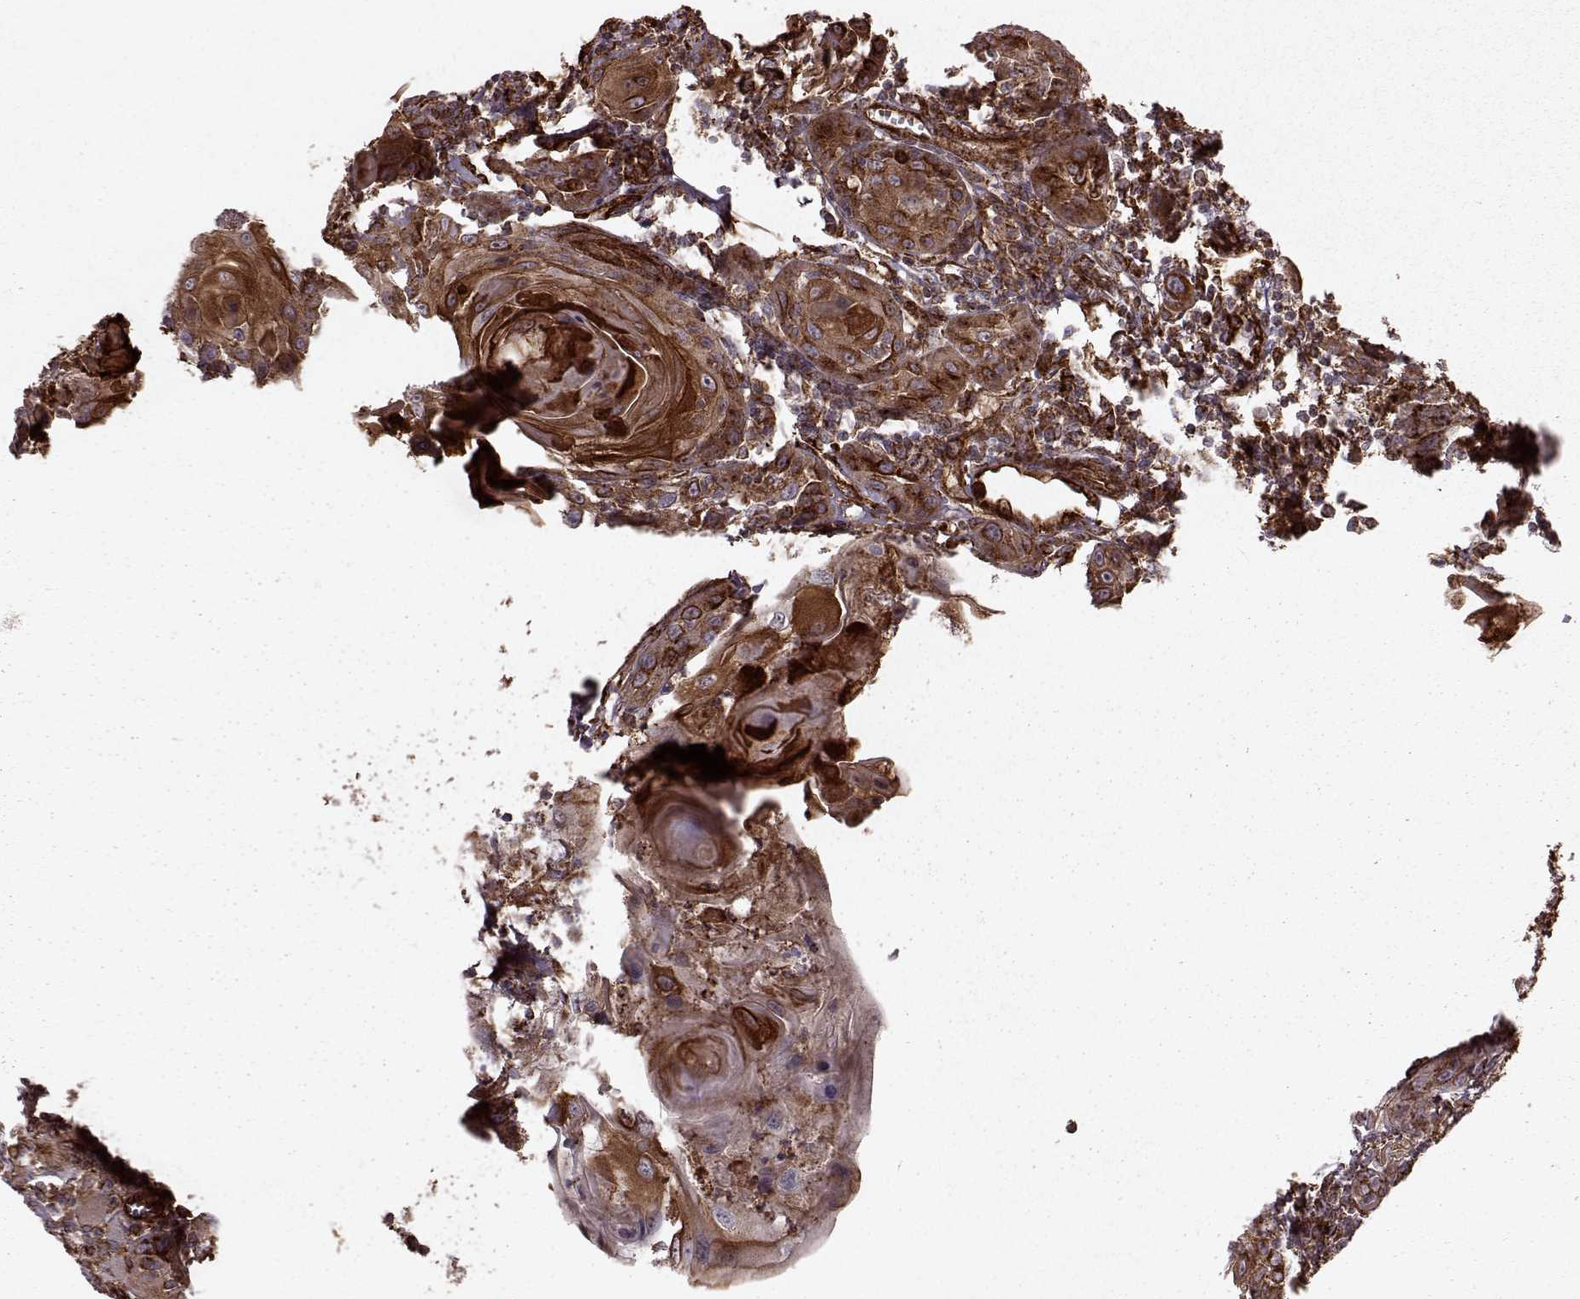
{"staining": {"intensity": "strong", "quantity": ">75%", "location": "cytoplasmic/membranous"}, "tissue": "head and neck cancer", "cell_type": "Tumor cells", "image_type": "cancer", "snomed": [{"axis": "morphology", "description": "Squamous cell carcinoma, NOS"}, {"axis": "topography", "description": "Head-Neck"}], "caption": "Protein staining of head and neck cancer (squamous cell carcinoma) tissue reveals strong cytoplasmic/membranous staining in approximately >75% of tumor cells.", "gene": "FXN", "patient": {"sex": "female", "age": 80}}